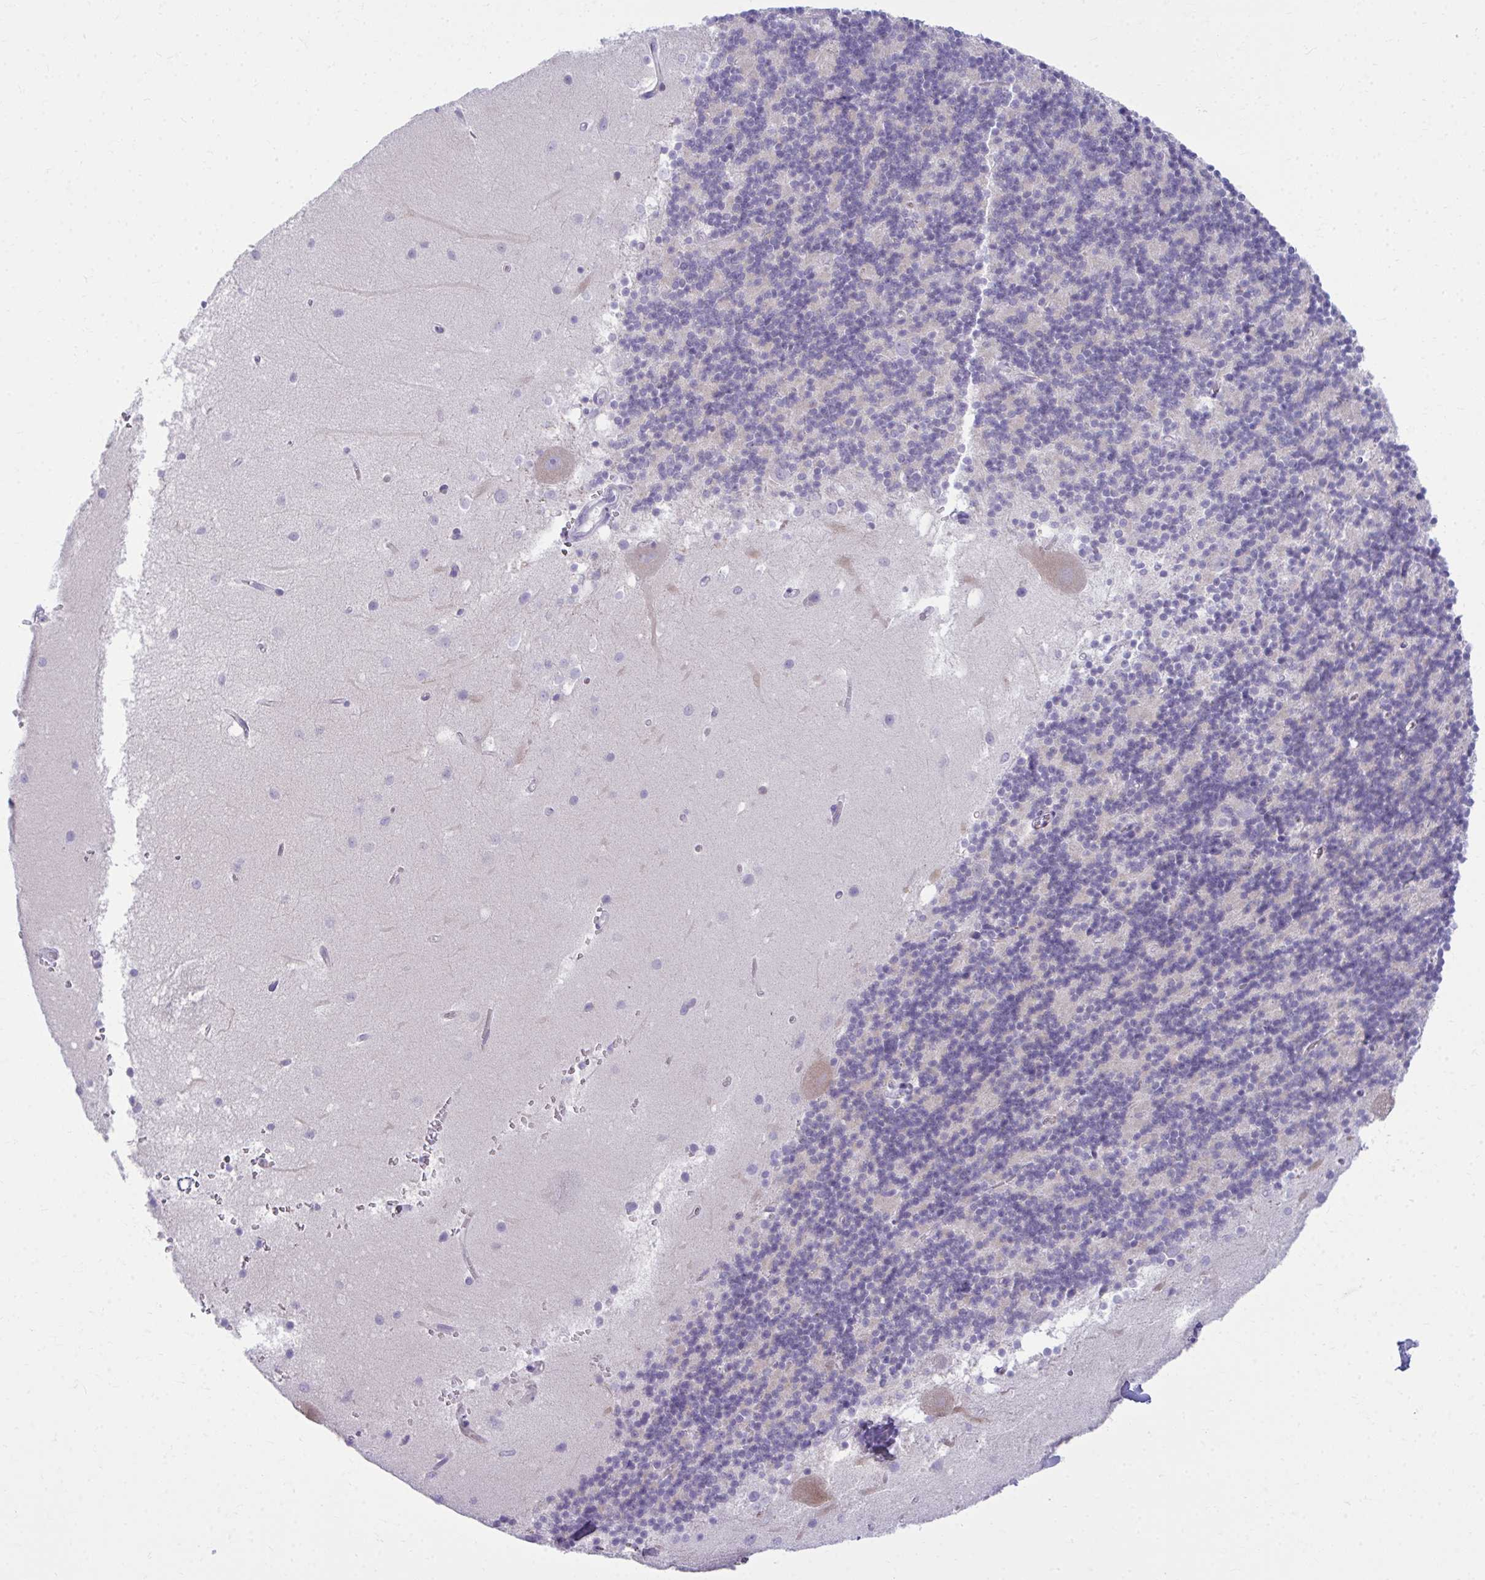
{"staining": {"intensity": "moderate", "quantity": "<25%", "location": "cytoplasmic/membranous"}, "tissue": "cerebellum", "cell_type": "Cells in granular layer", "image_type": "normal", "snomed": [{"axis": "morphology", "description": "Normal tissue, NOS"}, {"axis": "topography", "description": "Cerebellum"}], "caption": "Protein analysis of benign cerebellum exhibits moderate cytoplasmic/membranous expression in about <25% of cells in granular layer. The protein is shown in brown color, while the nuclei are stained blue.", "gene": "OR7A5", "patient": {"sex": "male", "age": 54}}